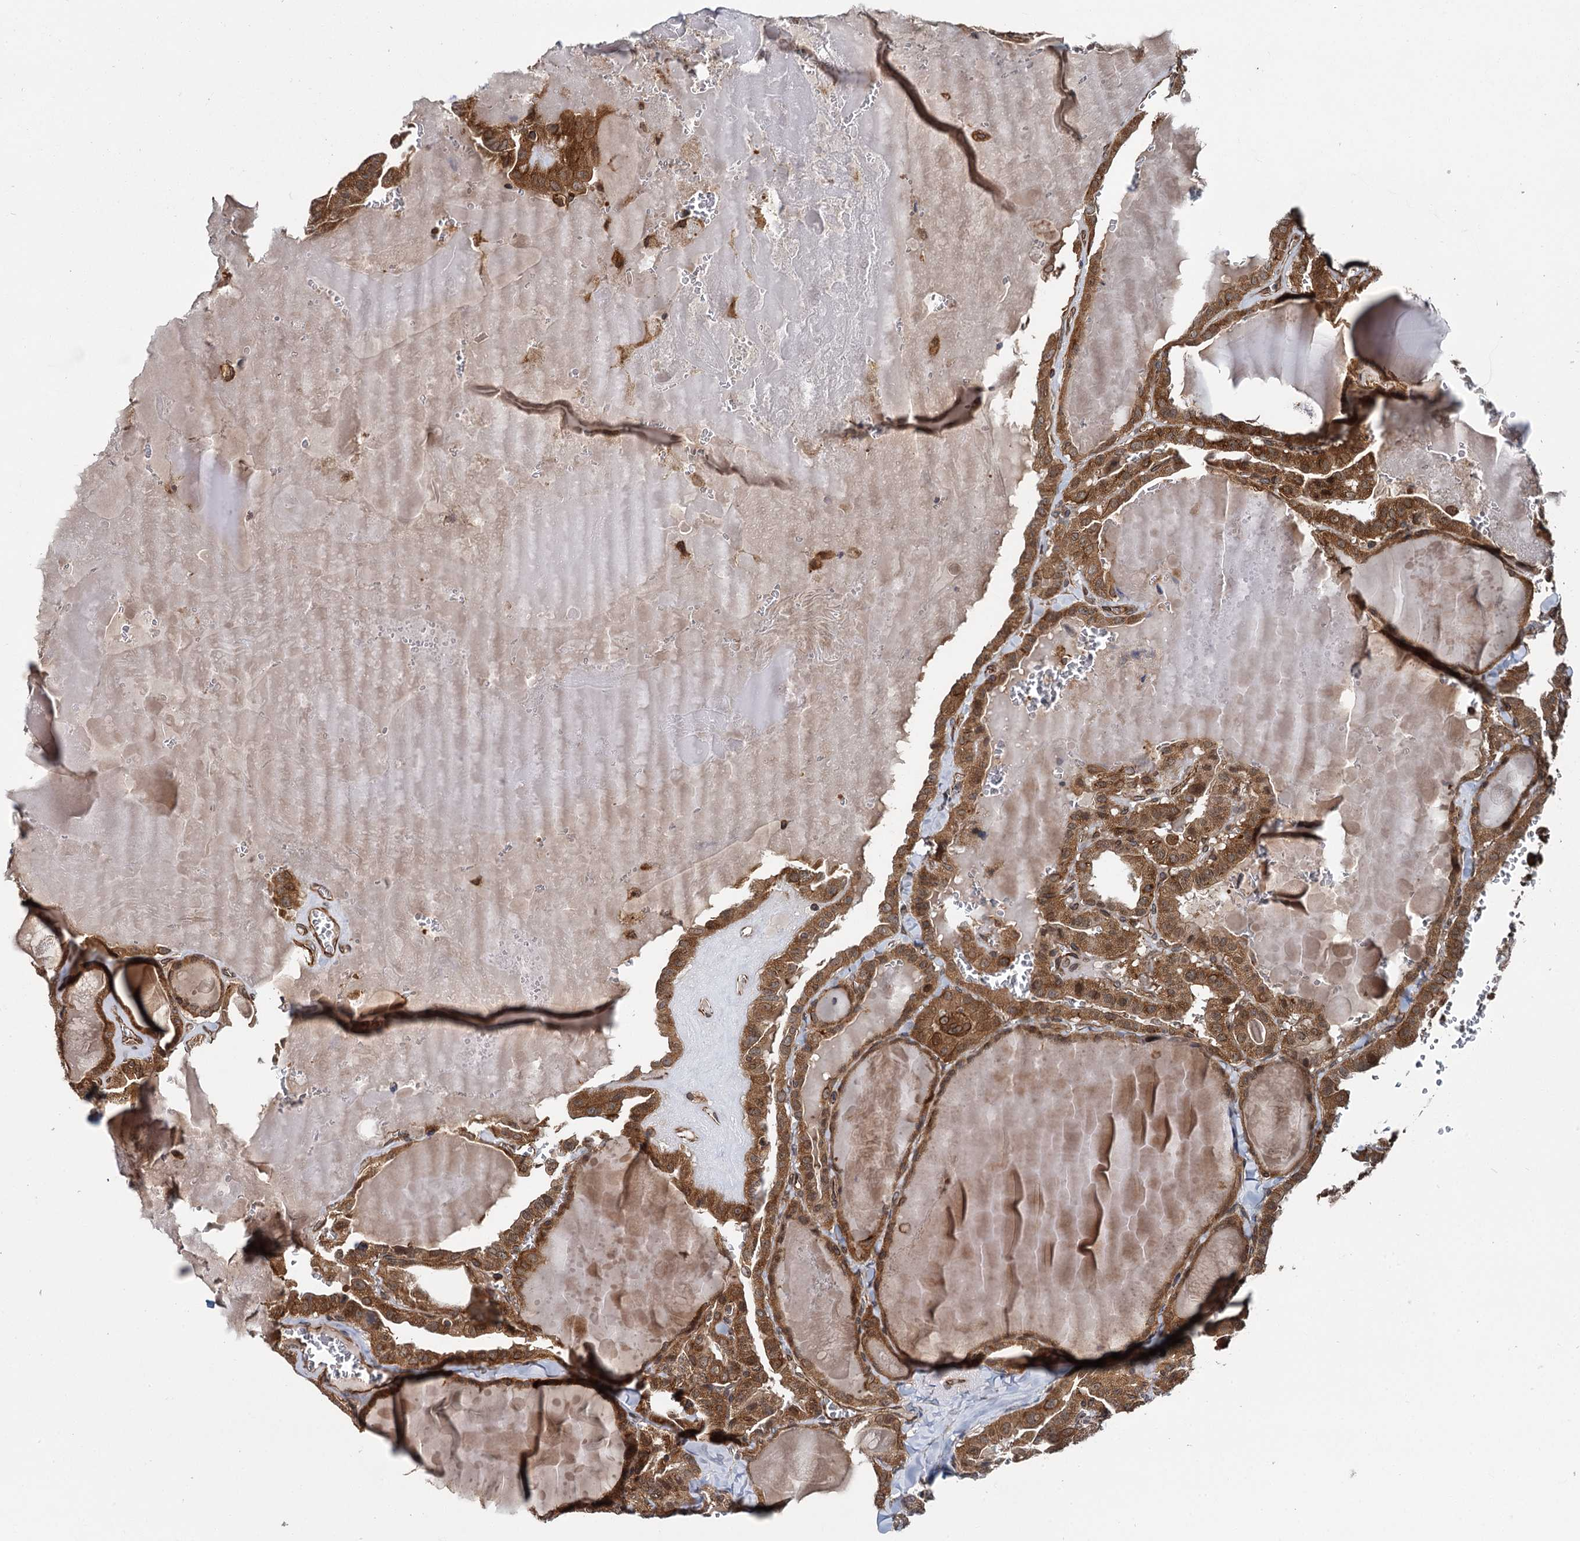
{"staining": {"intensity": "strong", "quantity": ">75%", "location": "cytoplasmic/membranous"}, "tissue": "thyroid cancer", "cell_type": "Tumor cells", "image_type": "cancer", "snomed": [{"axis": "morphology", "description": "Papillary adenocarcinoma, NOS"}, {"axis": "topography", "description": "Thyroid gland"}], "caption": "Papillary adenocarcinoma (thyroid) was stained to show a protein in brown. There is high levels of strong cytoplasmic/membranous positivity in about >75% of tumor cells. (IHC, brightfield microscopy, high magnification).", "gene": "ZFYVE19", "patient": {"sex": "male", "age": 52}}